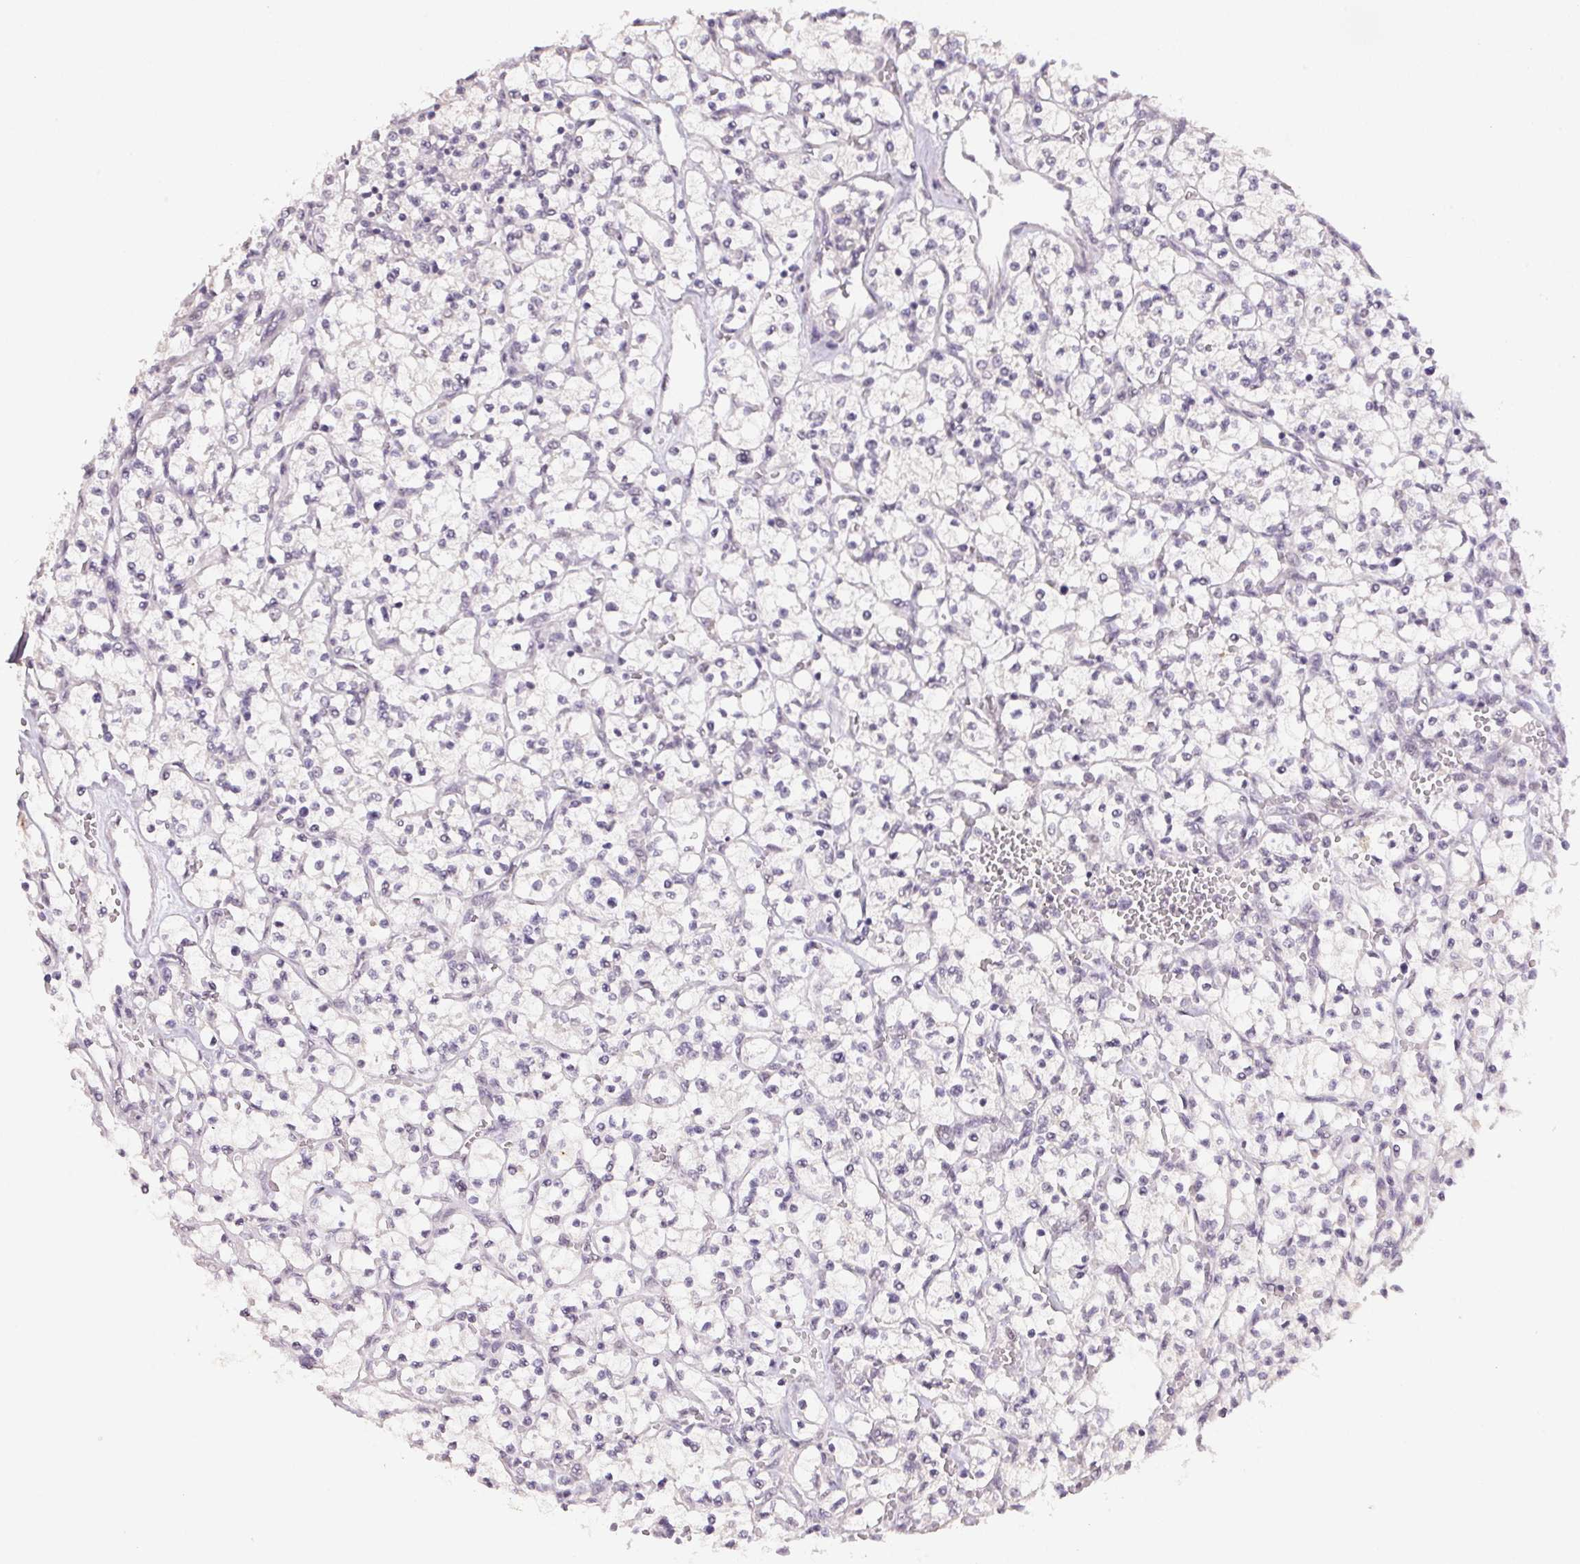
{"staining": {"intensity": "negative", "quantity": "none", "location": "none"}, "tissue": "renal cancer", "cell_type": "Tumor cells", "image_type": "cancer", "snomed": [{"axis": "morphology", "description": "Adenocarcinoma, NOS"}, {"axis": "topography", "description": "Kidney"}], "caption": "Immunohistochemical staining of renal adenocarcinoma demonstrates no significant expression in tumor cells.", "gene": "POLR3G", "patient": {"sex": "female", "age": 64}}